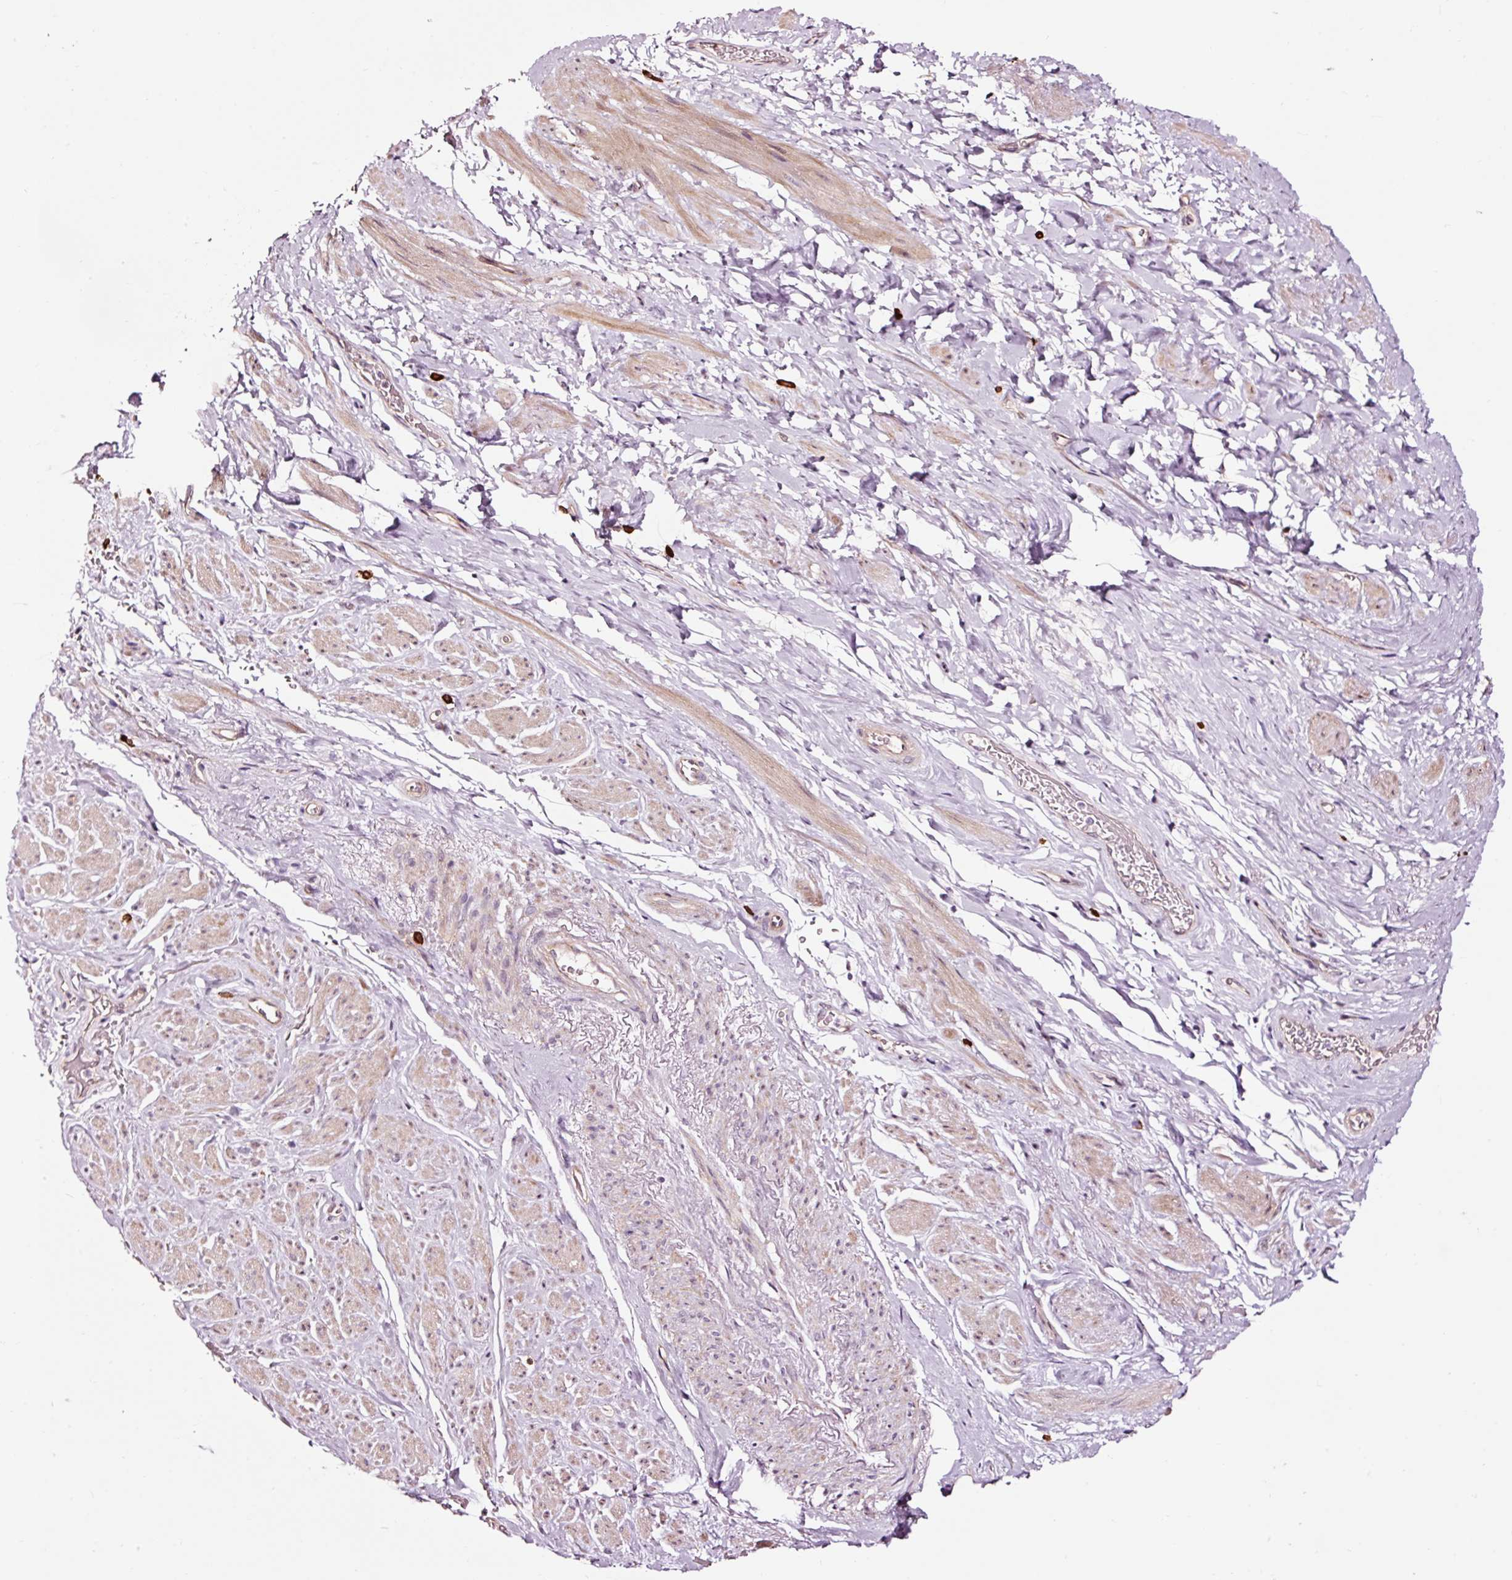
{"staining": {"intensity": "moderate", "quantity": "25%-75%", "location": "cytoplasmic/membranous"}, "tissue": "smooth muscle", "cell_type": "Smooth muscle cells", "image_type": "normal", "snomed": [{"axis": "morphology", "description": "Normal tissue, NOS"}, {"axis": "topography", "description": "Smooth muscle"}, {"axis": "topography", "description": "Peripheral nerve tissue"}], "caption": "Protein staining demonstrates moderate cytoplasmic/membranous expression in approximately 25%-75% of smooth muscle cells in normal smooth muscle. Using DAB (brown) and hematoxylin (blue) stains, captured at high magnification using brightfield microscopy.", "gene": "UTP14A", "patient": {"sex": "male", "age": 69}}